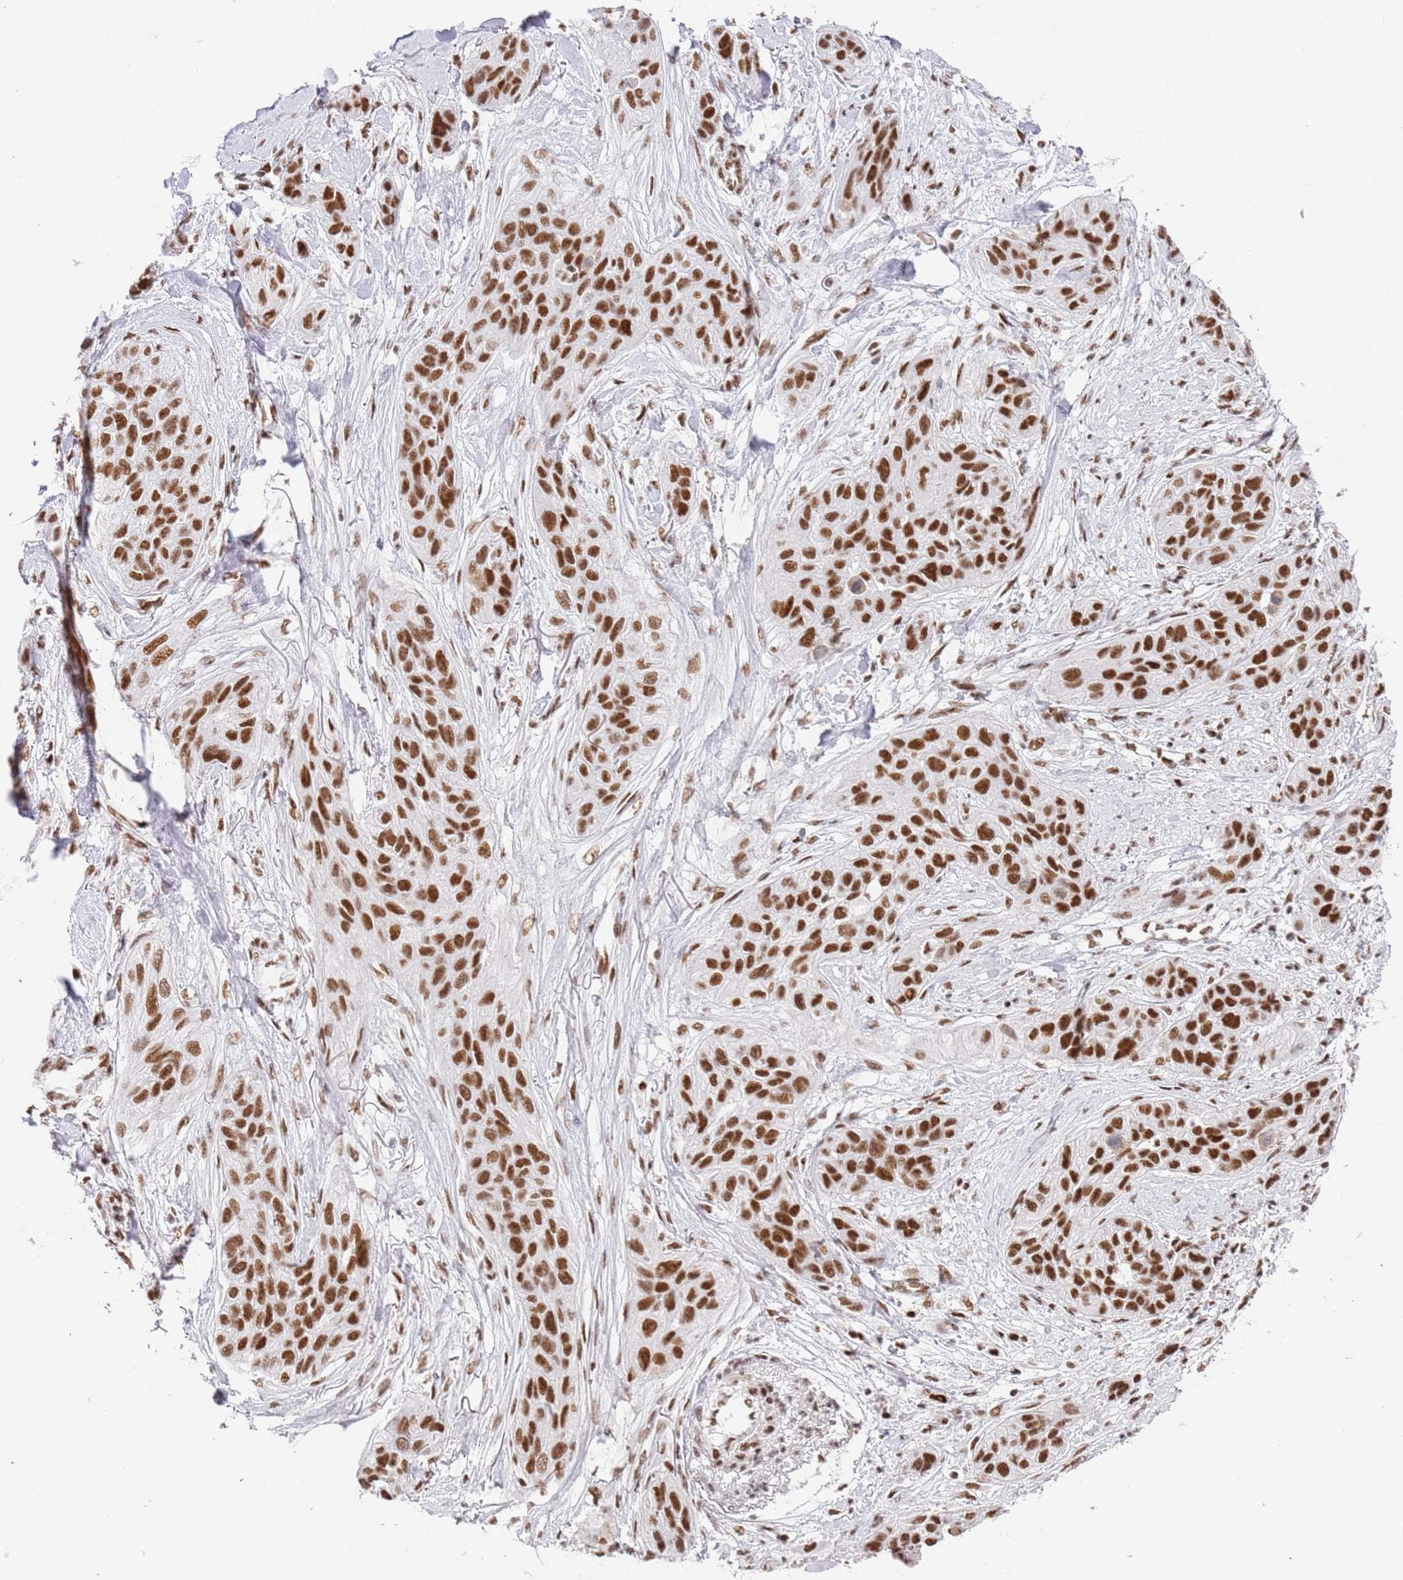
{"staining": {"intensity": "strong", "quantity": ">75%", "location": "nuclear"}, "tissue": "lung cancer", "cell_type": "Tumor cells", "image_type": "cancer", "snomed": [{"axis": "morphology", "description": "Squamous cell carcinoma, NOS"}, {"axis": "topography", "description": "Lung"}], "caption": "Lung cancer stained for a protein exhibits strong nuclear positivity in tumor cells.", "gene": "AKAP8L", "patient": {"sex": "female", "age": 70}}